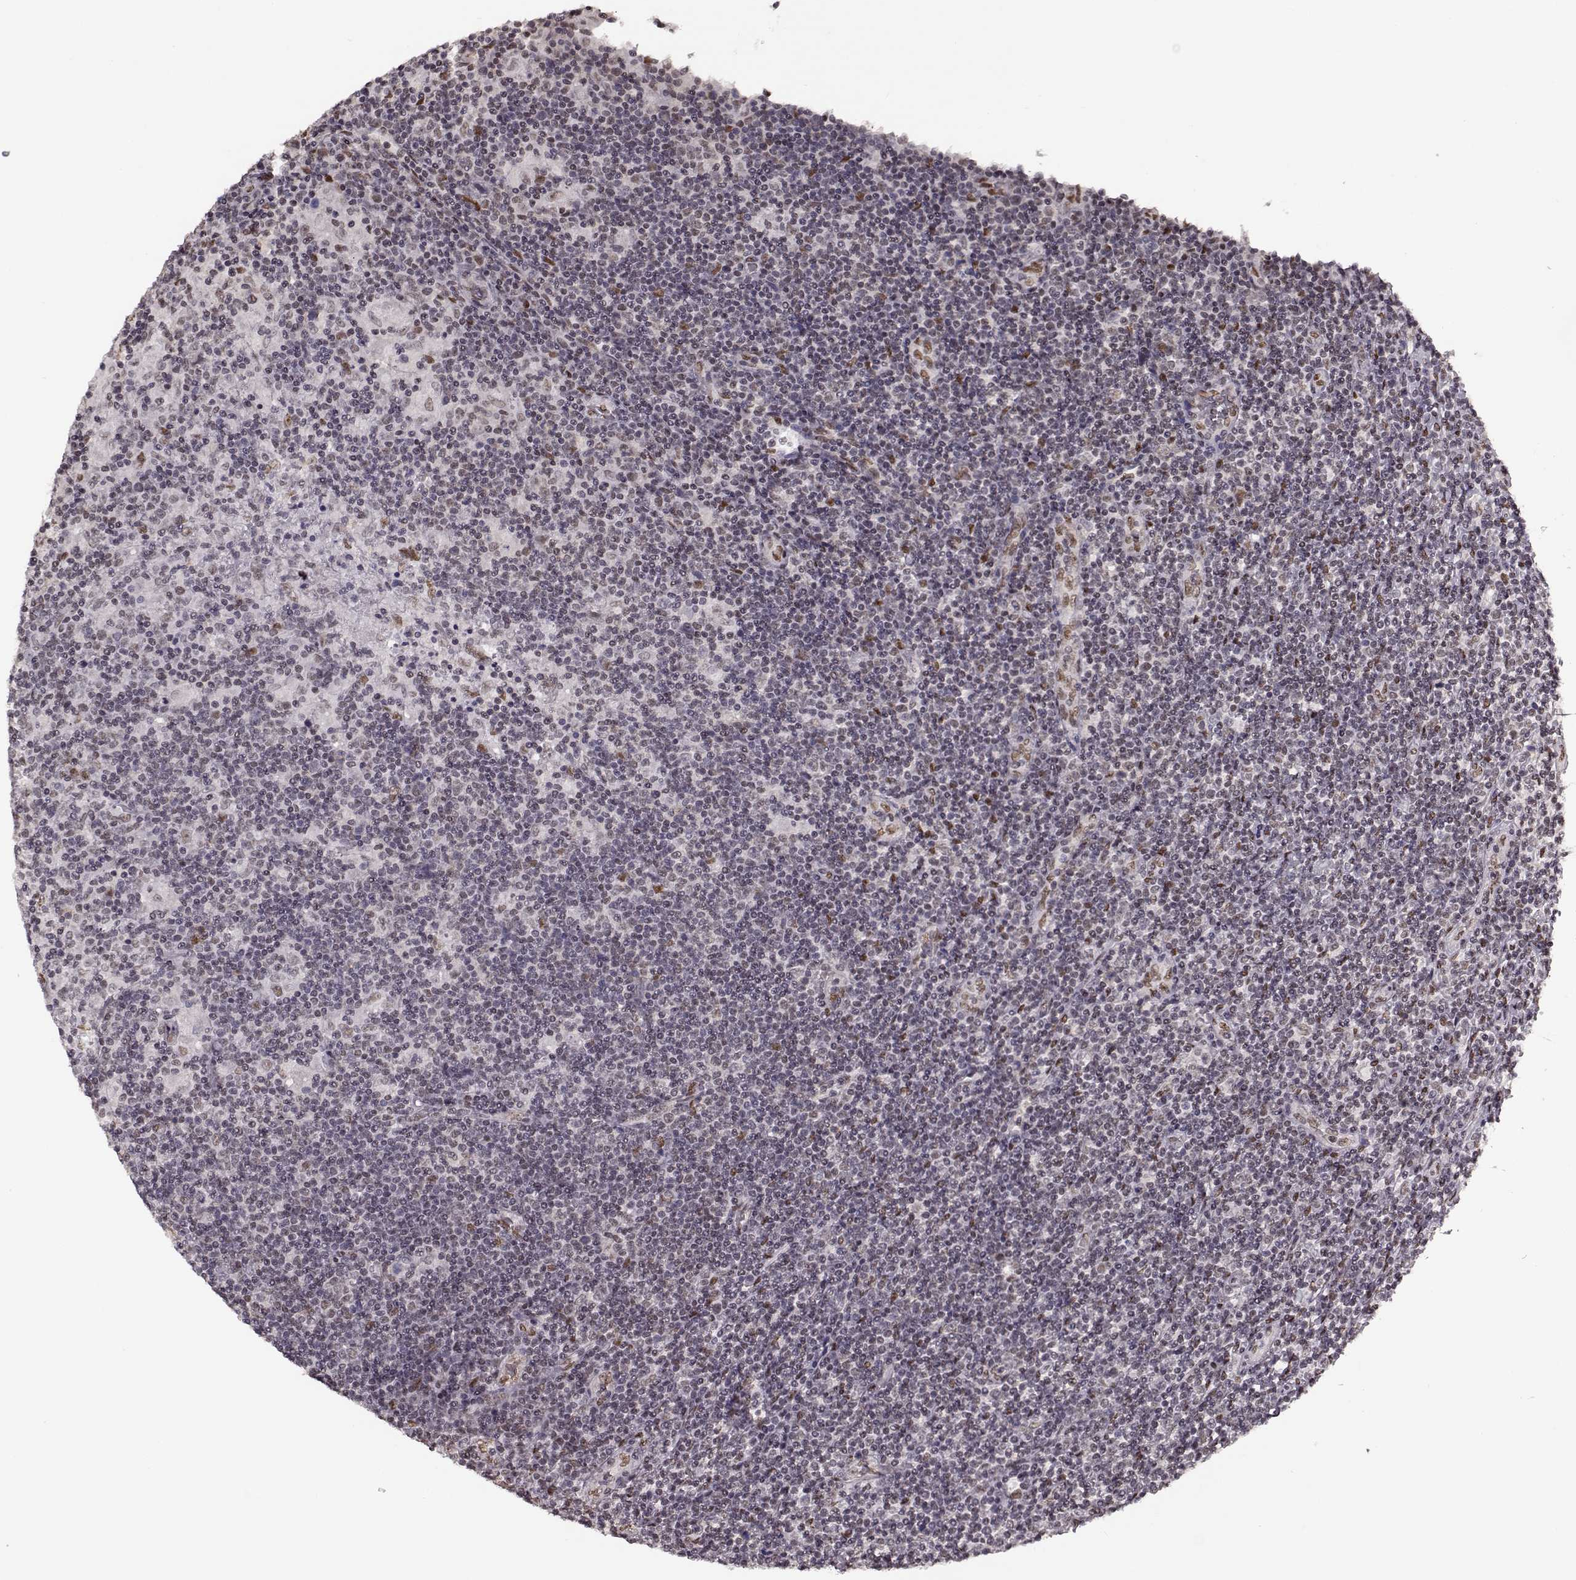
{"staining": {"intensity": "negative", "quantity": "none", "location": "none"}, "tissue": "lymphoma", "cell_type": "Tumor cells", "image_type": "cancer", "snomed": [{"axis": "morphology", "description": "Hodgkin's disease, NOS"}, {"axis": "topography", "description": "Lymph node"}], "caption": "The image reveals no significant staining in tumor cells of lymphoma.", "gene": "FTO", "patient": {"sex": "male", "age": 40}}